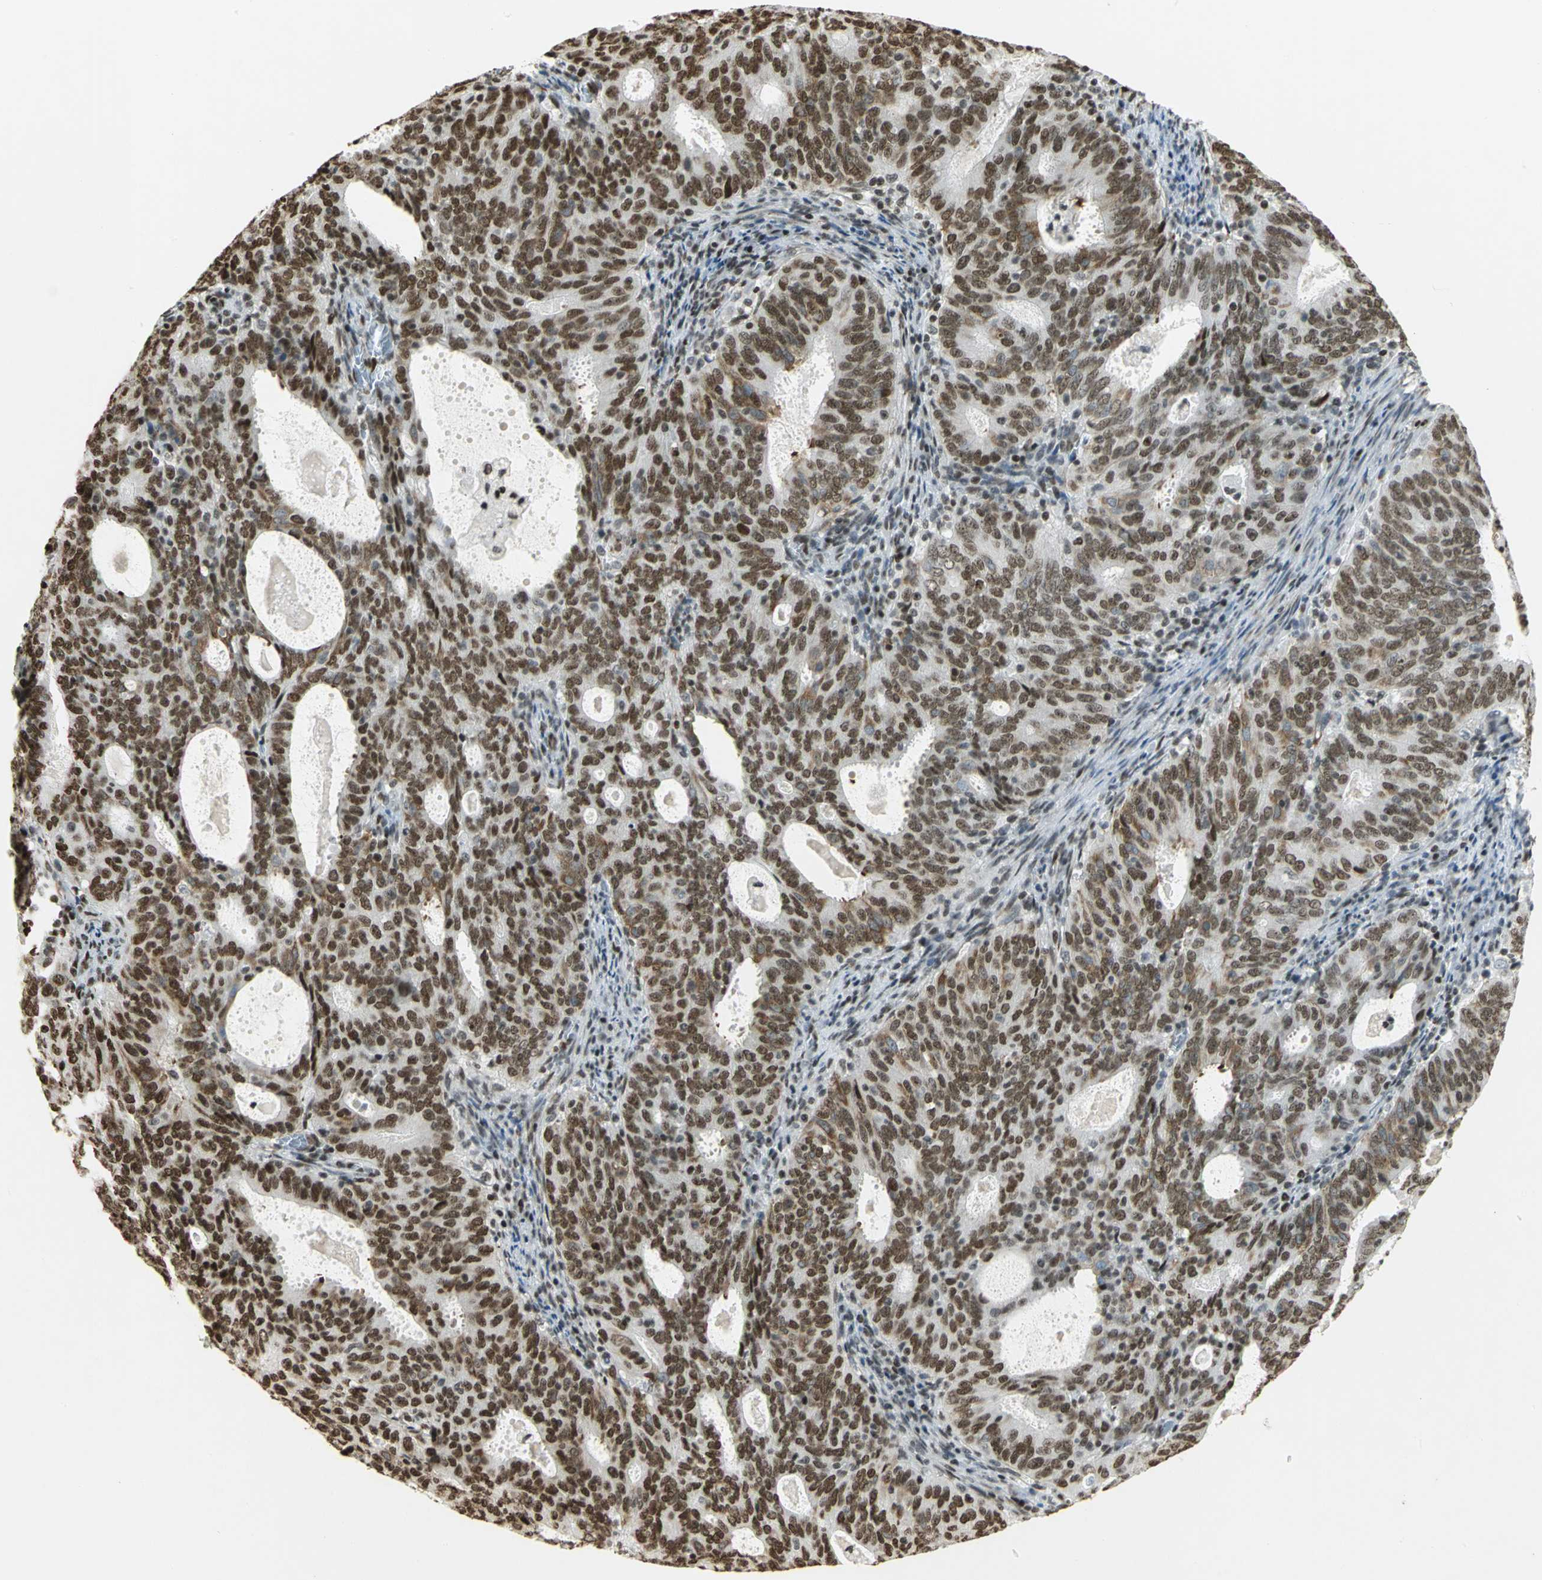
{"staining": {"intensity": "strong", "quantity": ">75%", "location": "nuclear"}, "tissue": "cervical cancer", "cell_type": "Tumor cells", "image_type": "cancer", "snomed": [{"axis": "morphology", "description": "Adenocarcinoma, NOS"}, {"axis": "topography", "description": "Cervix"}], "caption": "Immunohistochemistry (IHC) histopathology image of cervical adenocarcinoma stained for a protein (brown), which reveals high levels of strong nuclear staining in about >75% of tumor cells.", "gene": "HMGB1", "patient": {"sex": "female", "age": 44}}